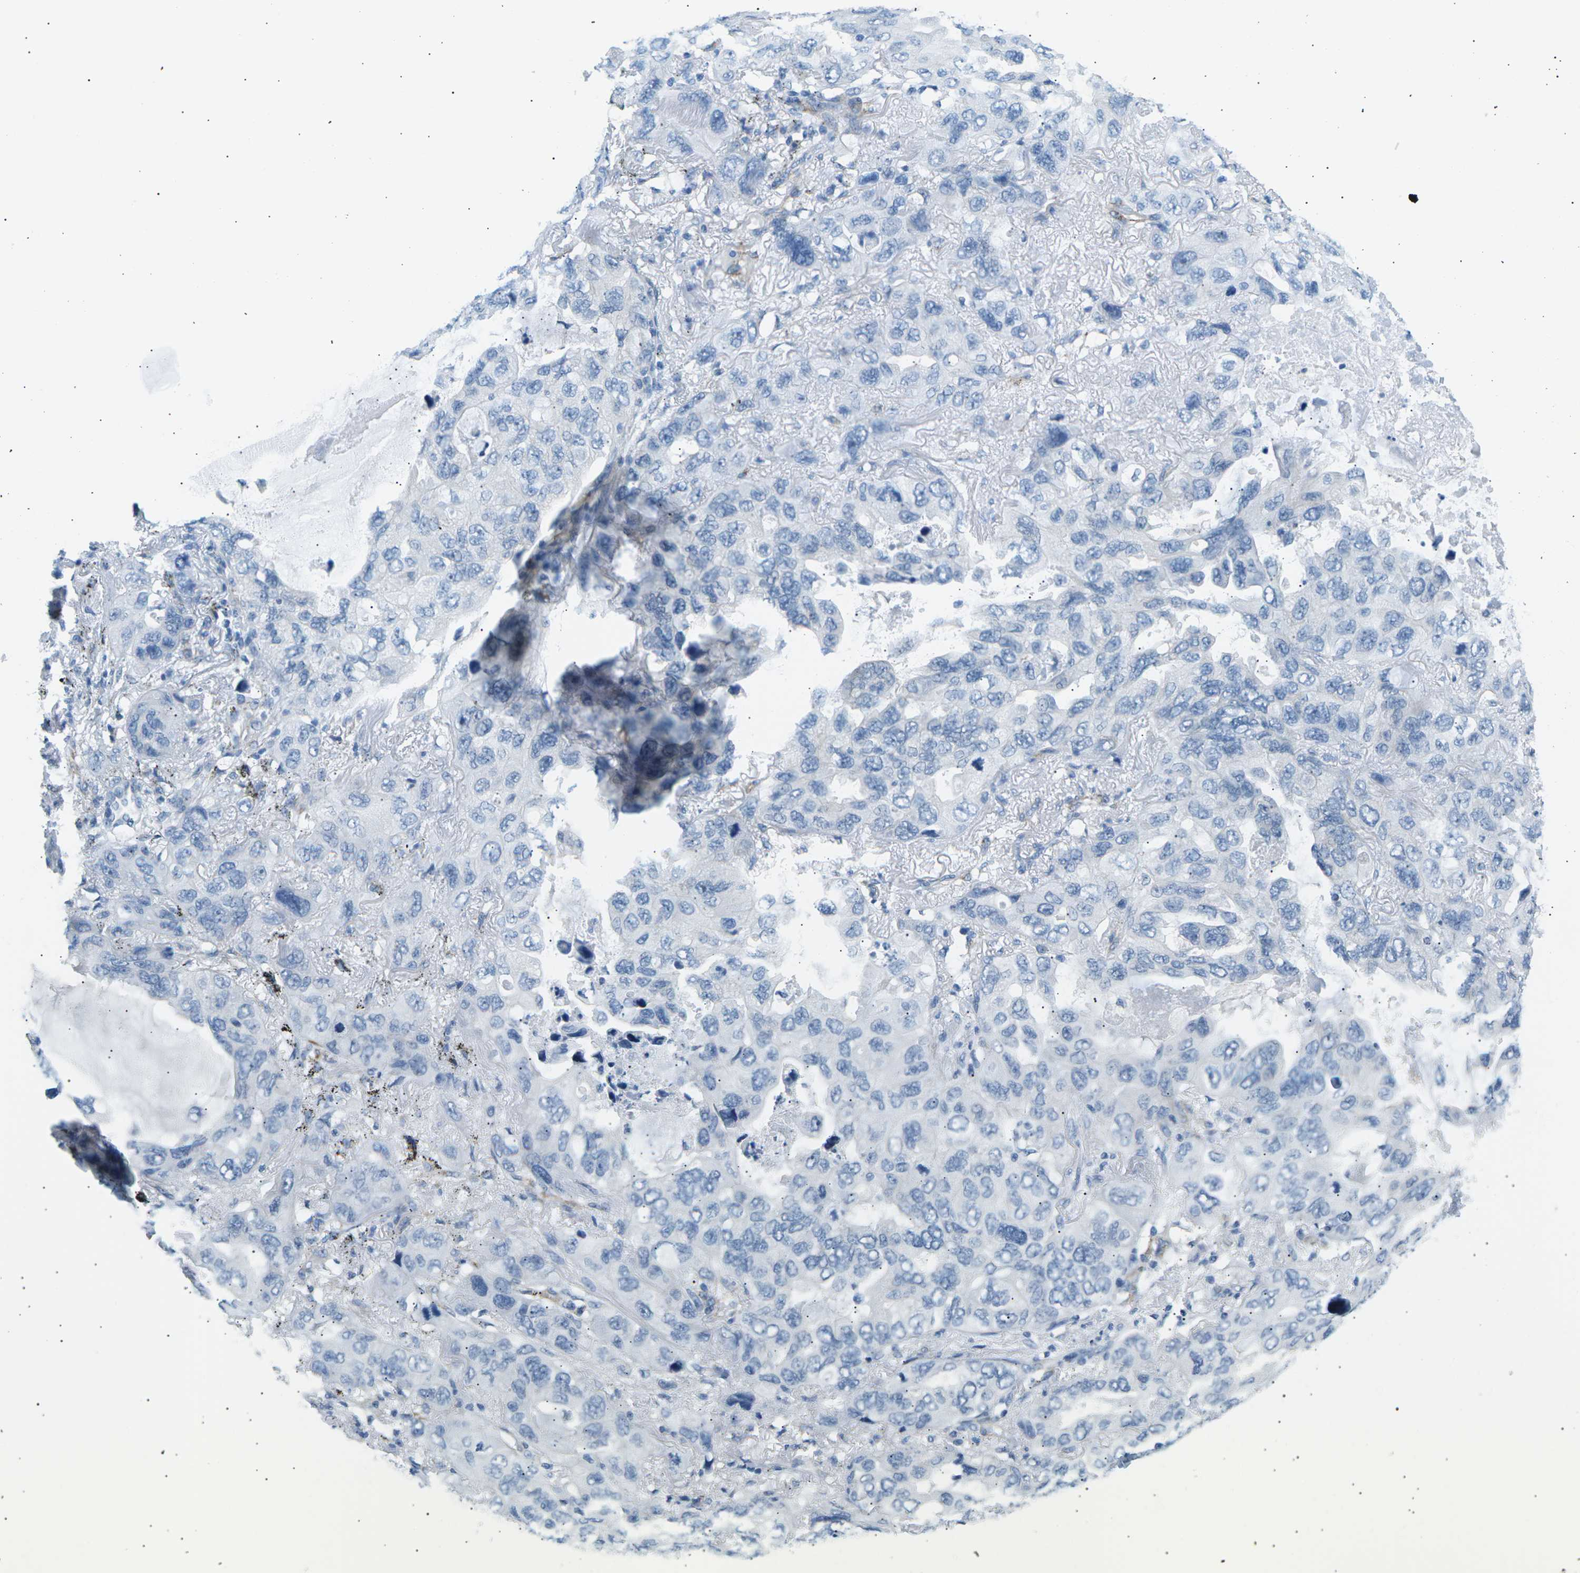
{"staining": {"intensity": "negative", "quantity": "none", "location": "none"}, "tissue": "lung cancer", "cell_type": "Tumor cells", "image_type": "cancer", "snomed": [{"axis": "morphology", "description": "Squamous cell carcinoma, NOS"}, {"axis": "topography", "description": "Lung"}], "caption": "Histopathology image shows no protein expression in tumor cells of squamous cell carcinoma (lung) tissue.", "gene": "SEPTIN5", "patient": {"sex": "female", "age": 73}}